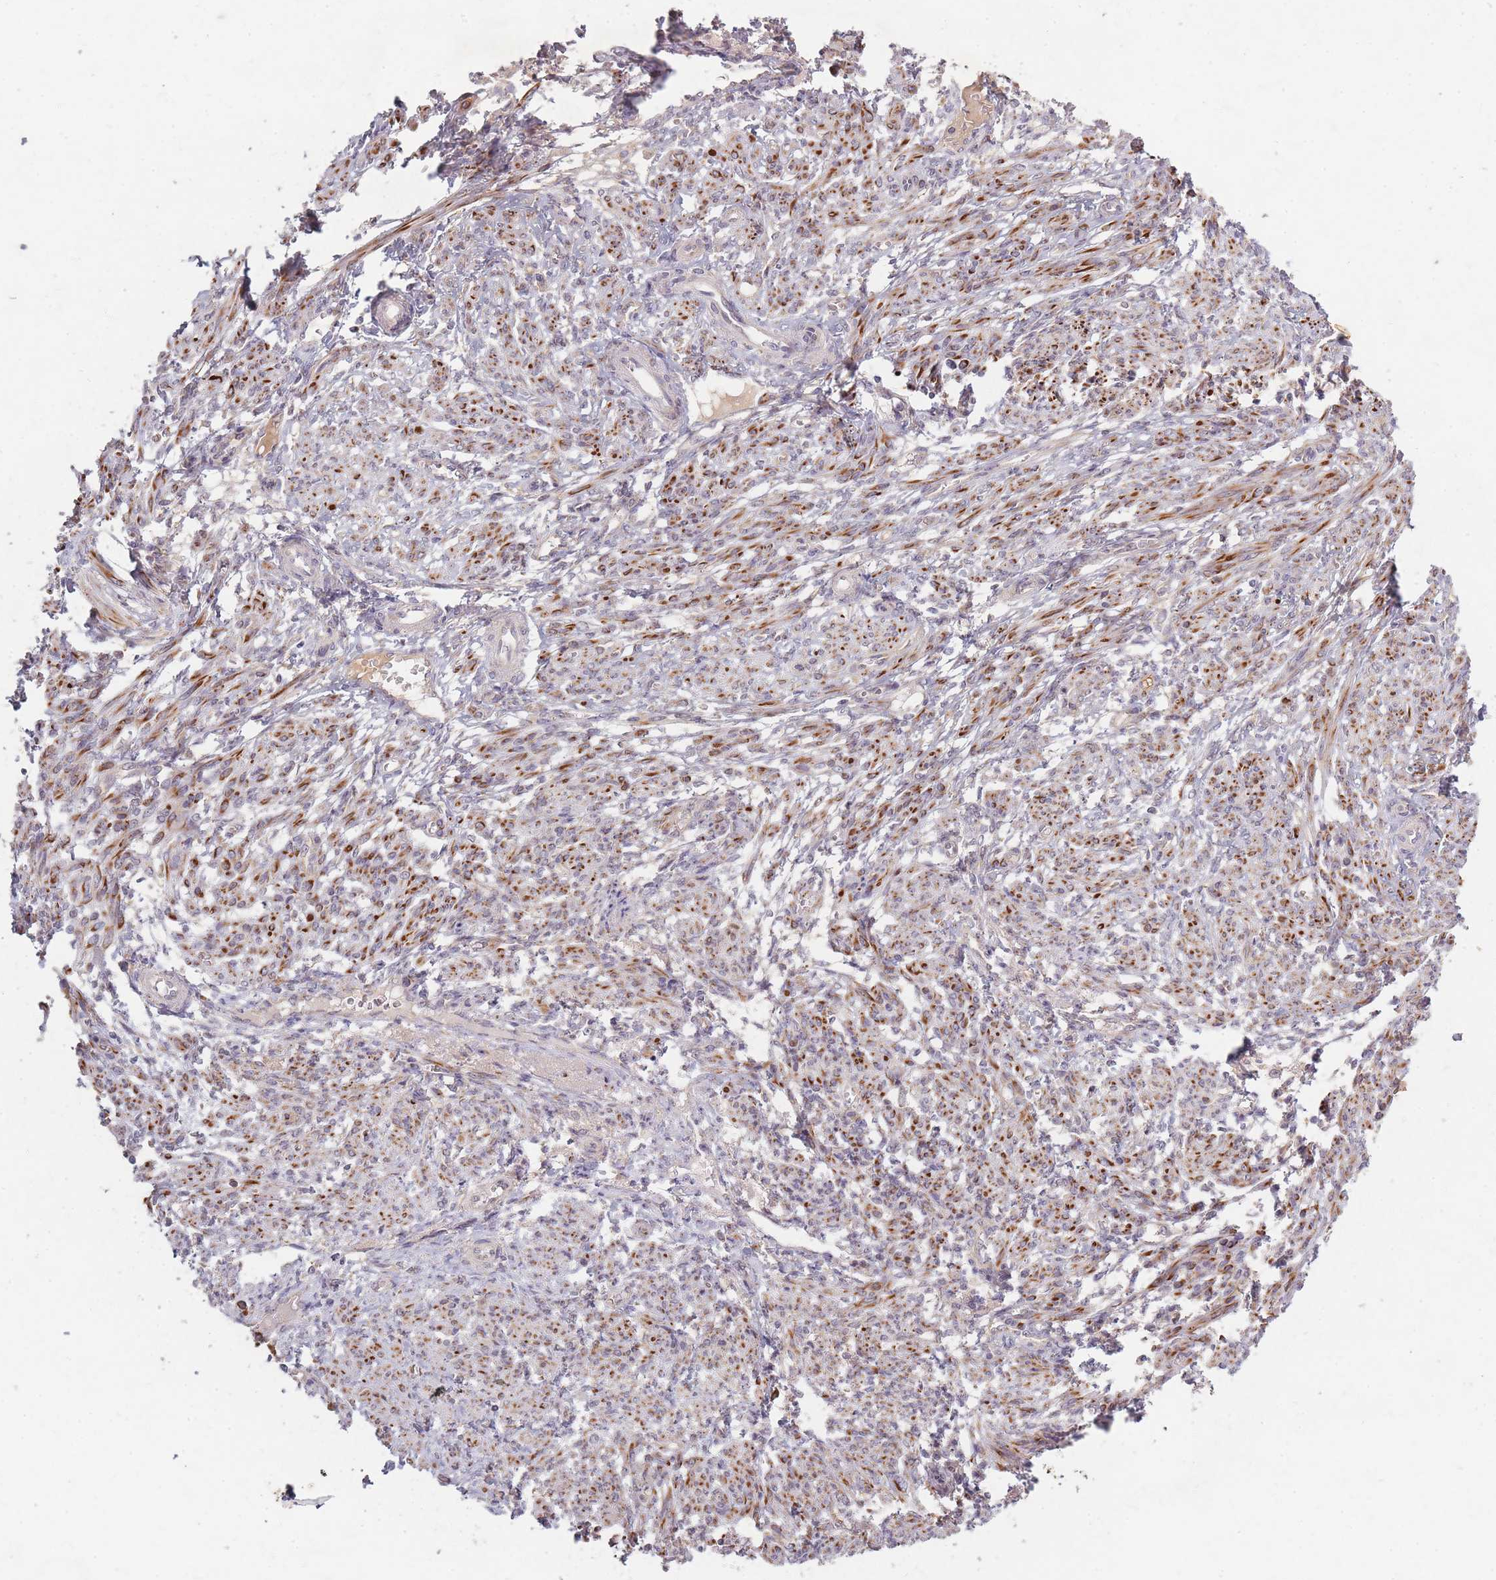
{"staining": {"intensity": "moderate", "quantity": ">75%", "location": "cytoplasmic/membranous"}, "tissue": "smooth muscle", "cell_type": "Smooth muscle cells", "image_type": "normal", "snomed": [{"axis": "morphology", "description": "Normal tissue, NOS"}, {"axis": "topography", "description": "Smooth muscle"}], "caption": "DAB immunohistochemical staining of benign human smooth muscle shows moderate cytoplasmic/membranous protein positivity in approximately >75% of smooth muscle cells. The staining was performed using DAB to visualize the protein expression in brown, while the nuclei were stained in blue with hematoxylin (Magnification: 20x).", "gene": "SMIM14", "patient": {"sex": "female", "age": 39}}